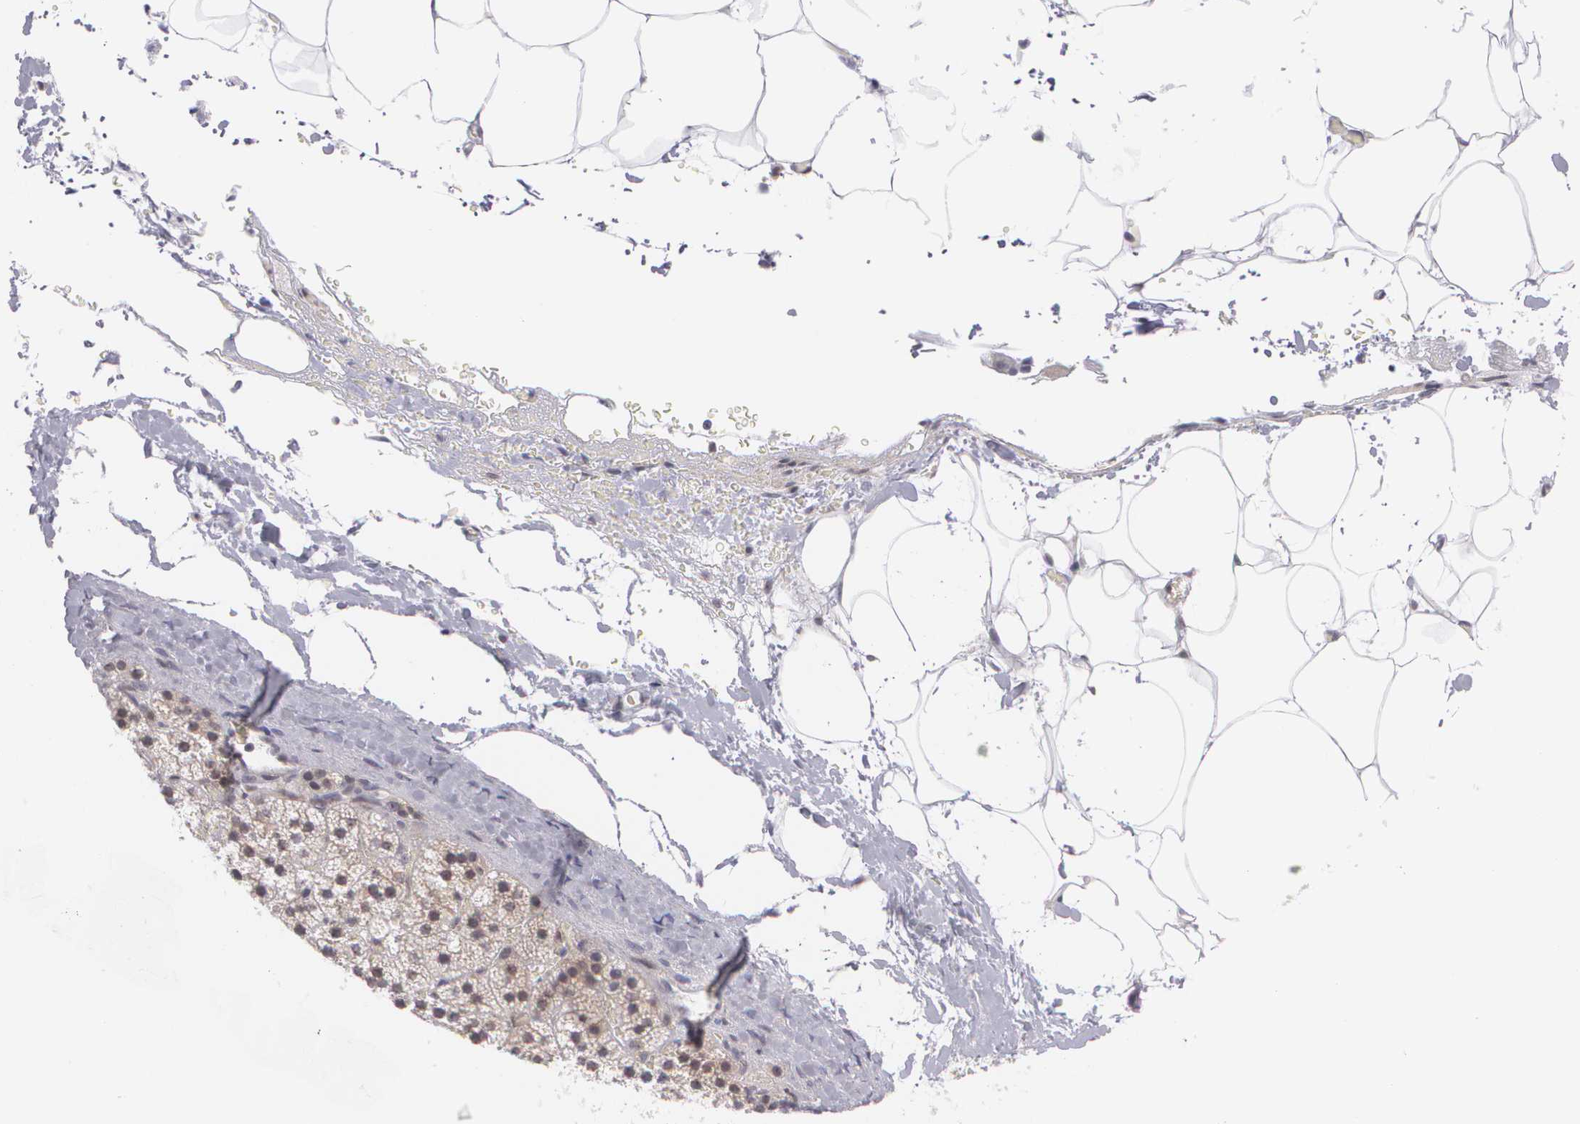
{"staining": {"intensity": "moderate", "quantity": "25%-75%", "location": "cytoplasmic/membranous"}, "tissue": "adrenal gland", "cell_type": "Glandular cells", "image_type": "normal", "snomed": [{"axis": "morphology", "description": "Normal tissue, NOS"}, {"axis": "topography", "description": "Adrenal gland"}], "caption": "Protein staining of normal adrenal gland shows moderate cytoplasmic/membranous positivity in approximately 25%-75% of glandular cells. (Brightfield microscopy of DAB IHC at high magnification).", "gene": "BCL10", "patient": {"sex": "male", "age": 35}}